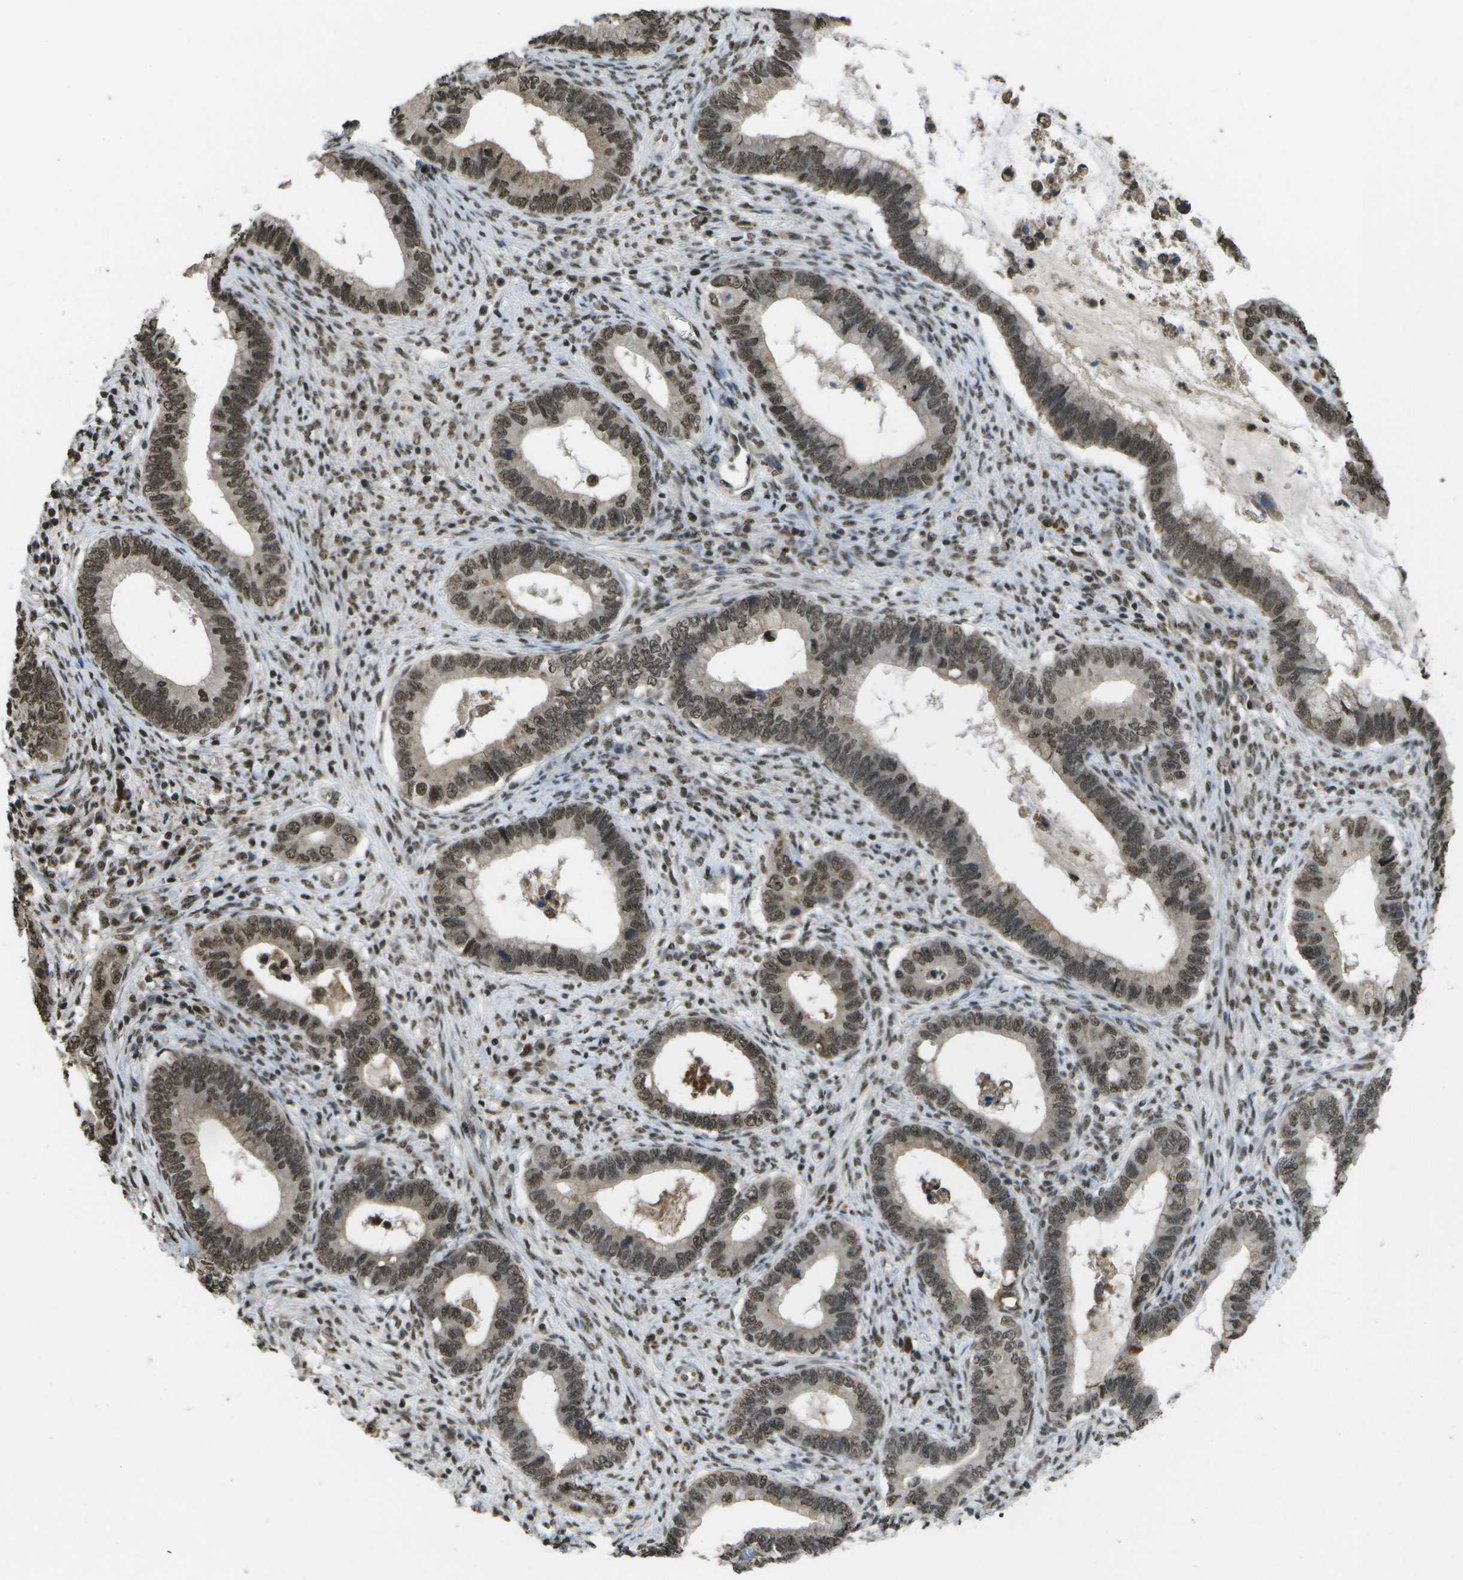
{"staining": {"intensity": "moderate", "quantity": ">75%", "location": "nuclear"}, "tissue": "cervical cancer", "cell_type": "Tumor cells", "image_type": "cancer", "snomed": [{"axis": "morphology", "description": "Adenocarcinoma, NOS"}, {"axis": "topography", "description": "Cervix"}], "caption": "Adenocarcinoma (cervical) stained with a brown dye demonstrates moderate nuclear positive expression in approximately >75% of tumor cells.", "gene": "SPEN", "patient": {"sex": "female", "age": 44}}